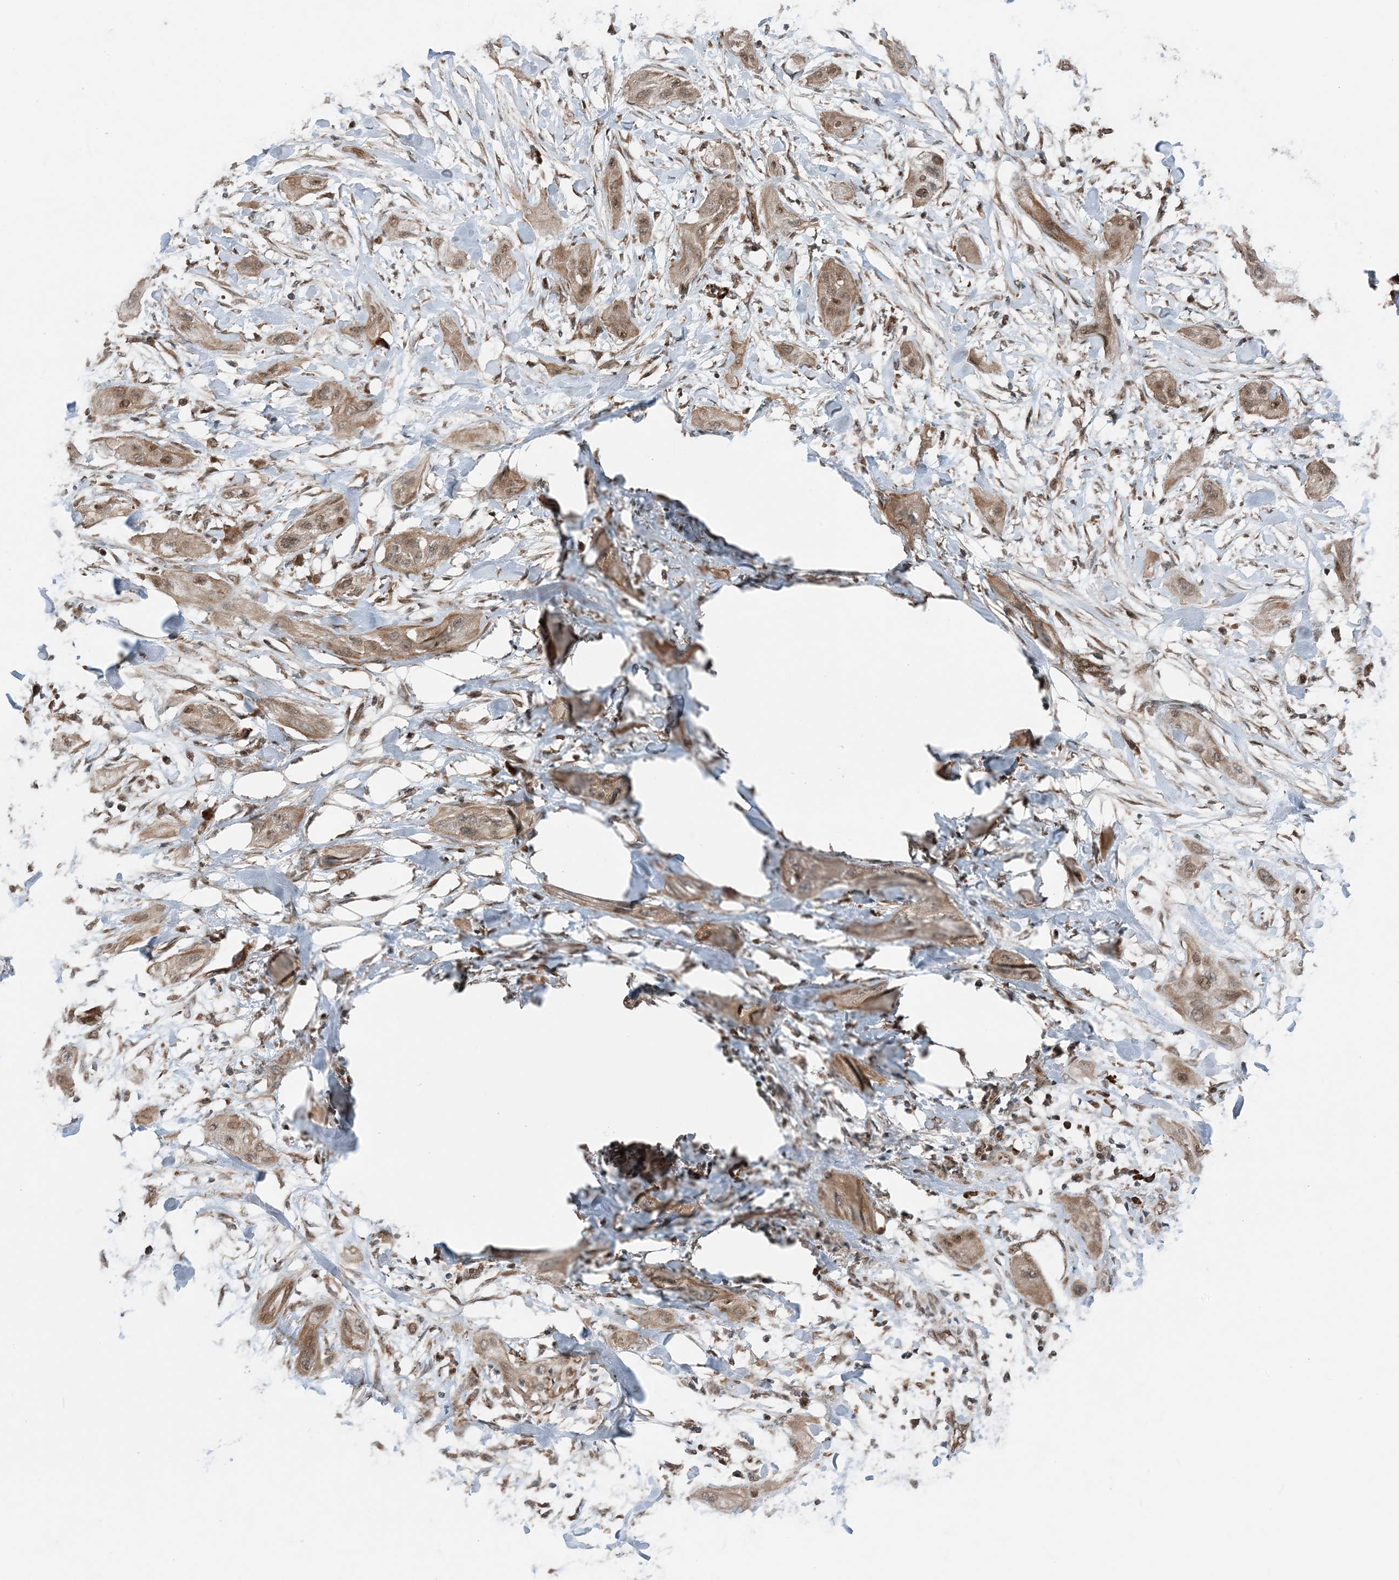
{"staining": {"intensity": "weak", "quantity": ">75%", "location": "cytoplasmic/membranous"}, "tissue": "lung cancer", "cell_type": "Tumor cells", "image_type": "cancer", "snomed": [{"axis": "morphology", "description": "Squamous cell carcinoma, NOS"}, {"axis": "topography", "description": "Lung"}], "caption": "Immunohistochemistry (IHC) photomicrograph of lung cancer (squamous cell carcinoma) stained for a protein (brown), which demonstrates low levels of weak cytoplasmic/membranous positivity in about >75% of tumor cells.", "gene": "EDEM2", "patient": {"sex": "female", "age": 47}}